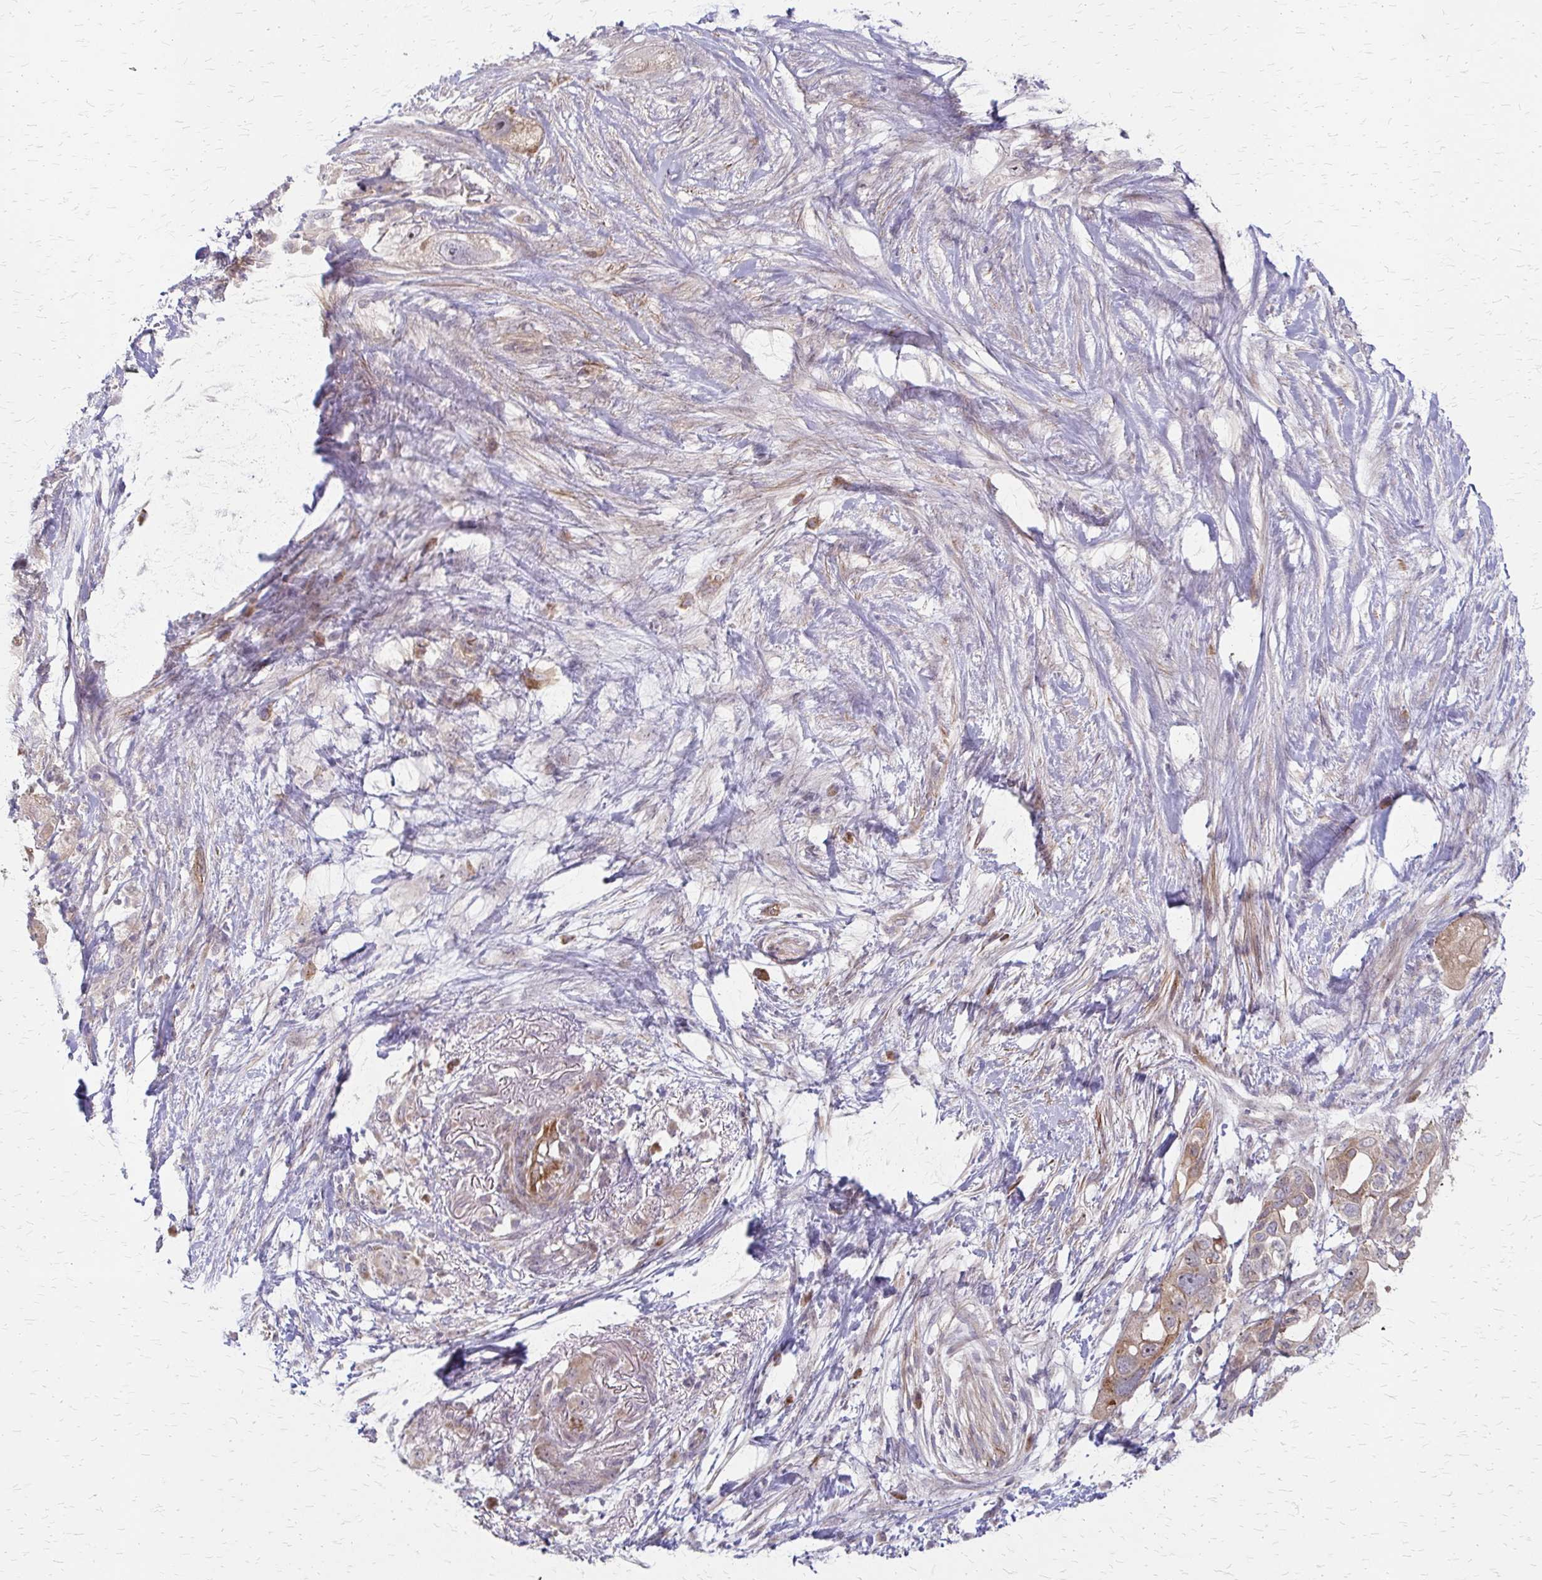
{"staining": {"intensity": "weak", "quantity": ">75%", "location": "cytoplasmic/membranous"}, "tissue": "pancreatic cancer", "cell_type": "Tumor cells", "image_type": "cancer", "snomed": [{"axis": "morphology", "description": "Adenocarcinoma, NOS"}, {"axis": "topography", "description": "Pancreas"}], "caption": "Immunohistochemical staining of human adenocarcinoma (pancreatic) displays weak cytoplasmic/membranous protein staining in approximately >75% of tumor cells.", "gene": "ZNF383", "patient": {"sex": "female", "age": 72}}